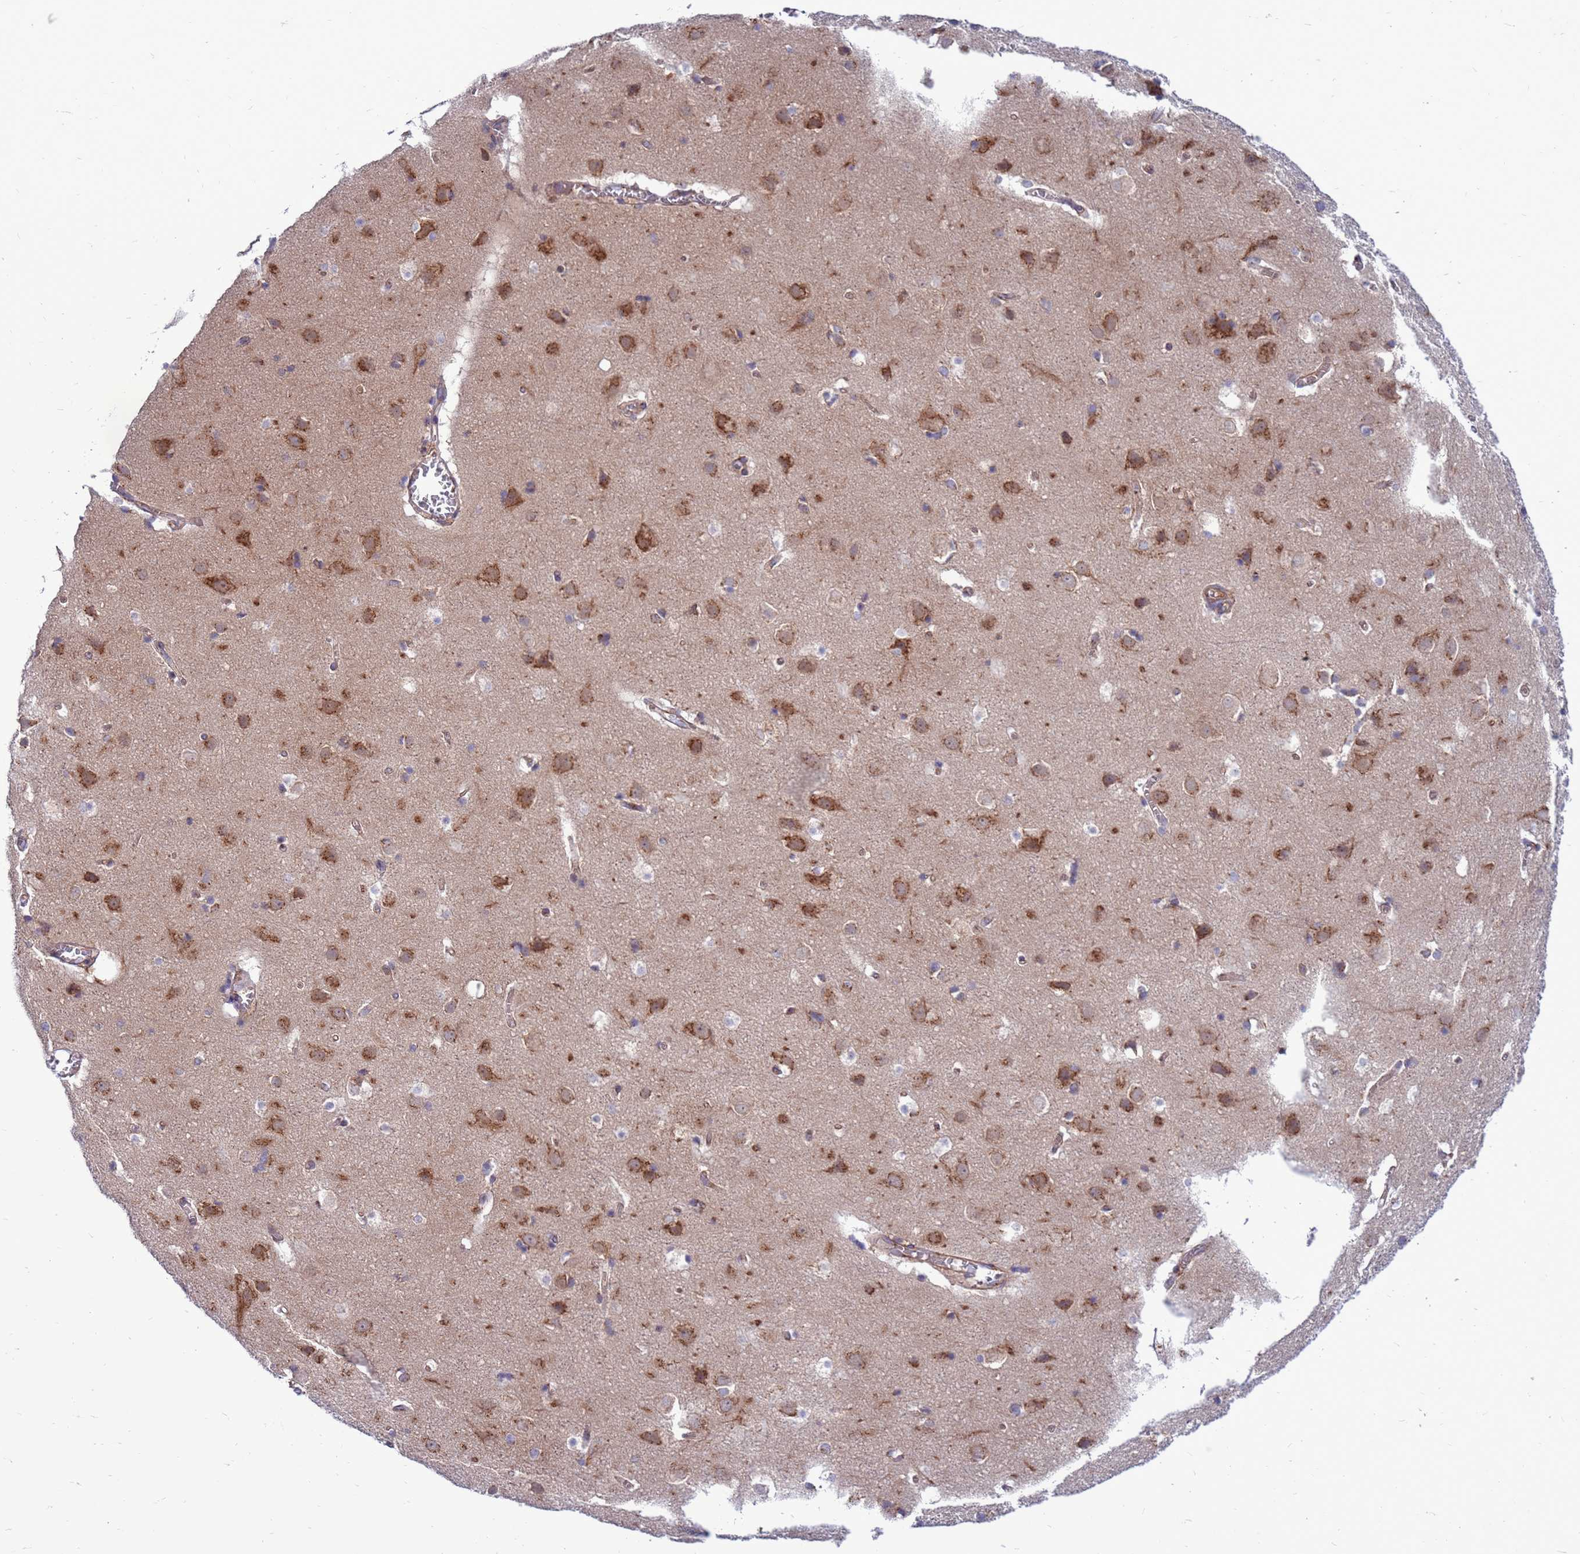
{"staining": {"intensity": "weak", "quantity": ">75%", "location": "cytoplasmic/membranous"}, "tissue": "cerebral cortex", "cell_type": "Endothelial cells", "image_type": "normal", "snomed": [{"axis": "morphology", "description": "Normal tissue, NOS"}, {"axis": "topography", "description": "Cerebral cortex"}], "caption": "Immunohistochemistry (IHC) image of unremarkable cerebral cortex: cerebral cortex stained using immunohistochemistry (IHC) exhibits low levels of weak protein expression localized specifically in the cytoplasmic/membranous of endothelial cells, appearing as a cytoplasmic/membranous brown color.", "gene": "ZC3HAV1", "patient": {"sex": "male", "age": 54}}